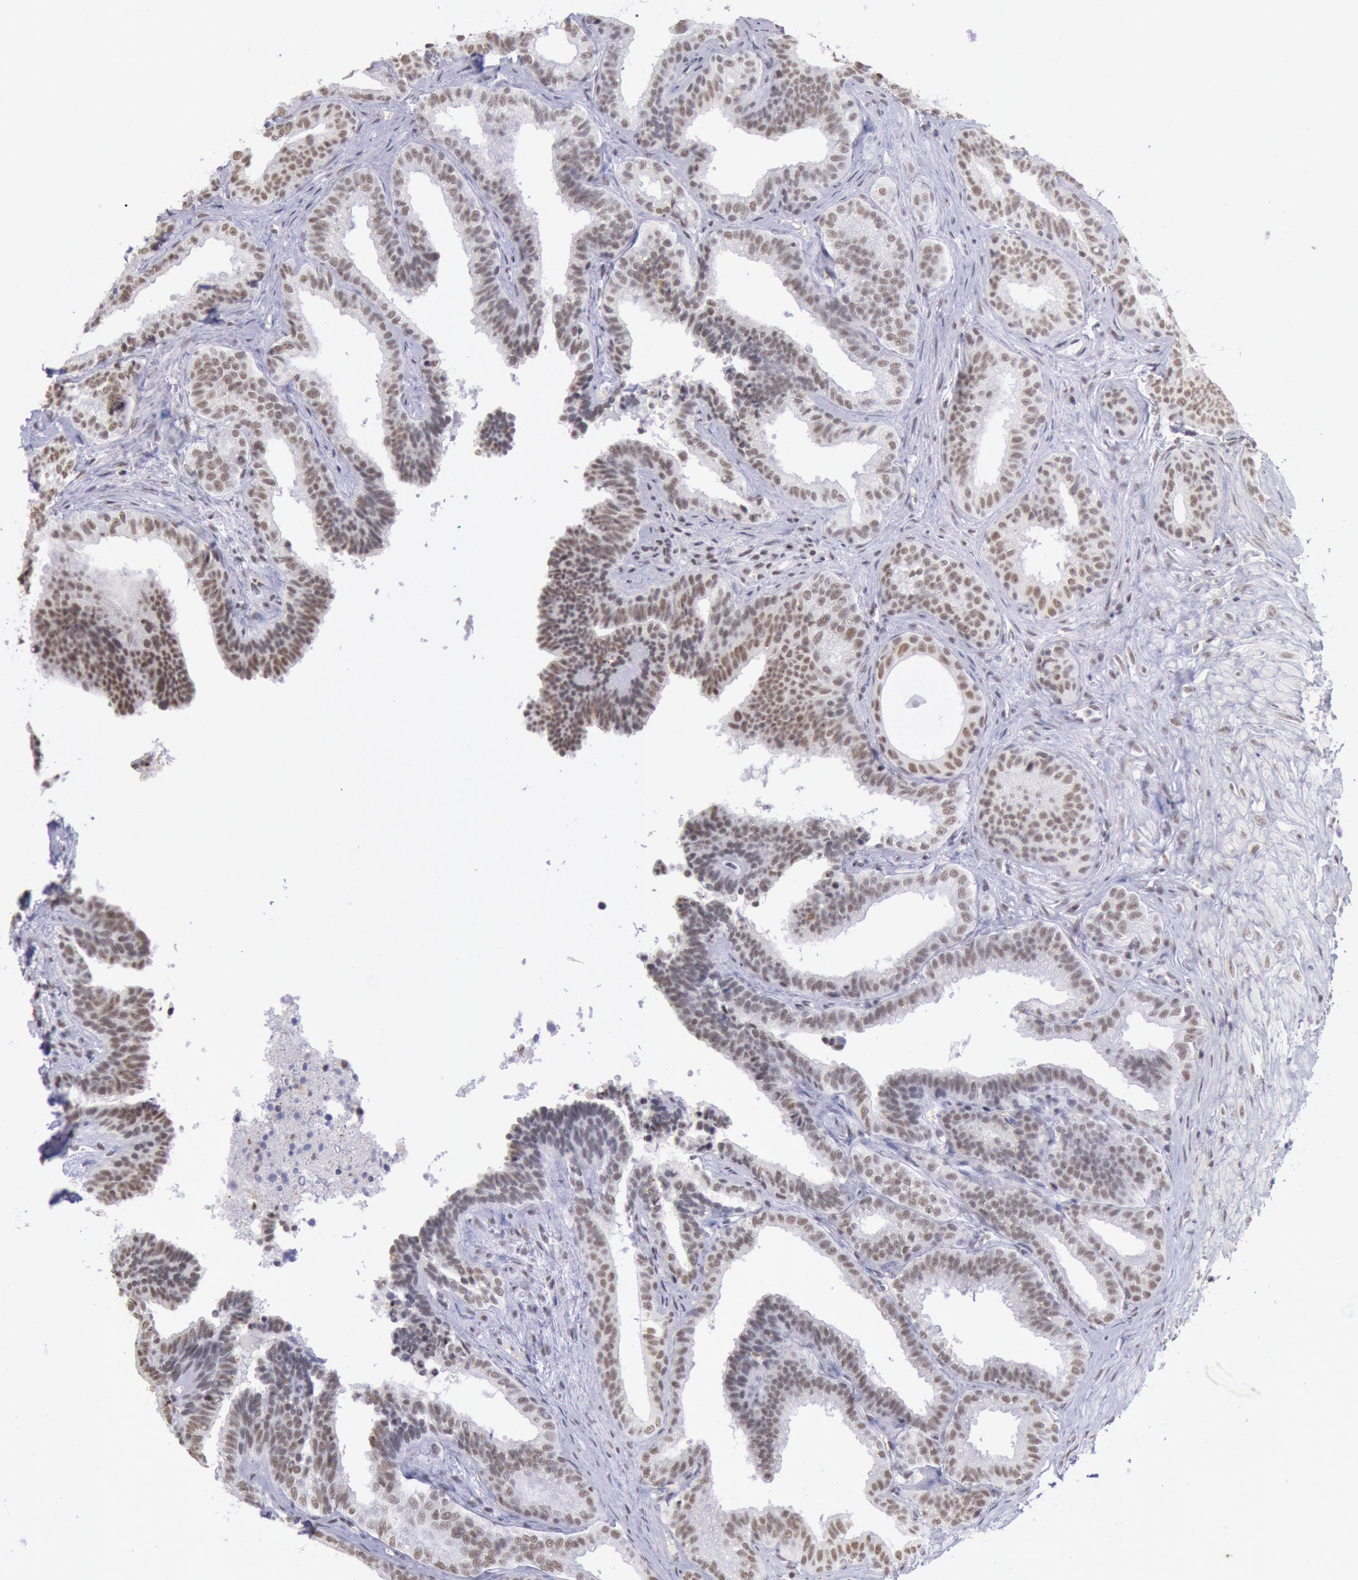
{"staining": {"intensity": "moderate", "quantity": ">75%", "location": "nuclear"}, "tissue": "seminal vesicle", "cell_type": "Glandular cells", "image_type": "normal", "snomed": [{"axis": "morphology", "description": "Normal tissue, NOS"}, {"axis": "topography", "description": "Seminal veicle"}], "caption": "About >75% of glandular cells in normal seminal vesicle demonstrate moderate nuclear protein staining as visualized by brown immunohistochemical staining.", "gene": "SNRPD3", "patient": {"sex": "male", "age": 26}}